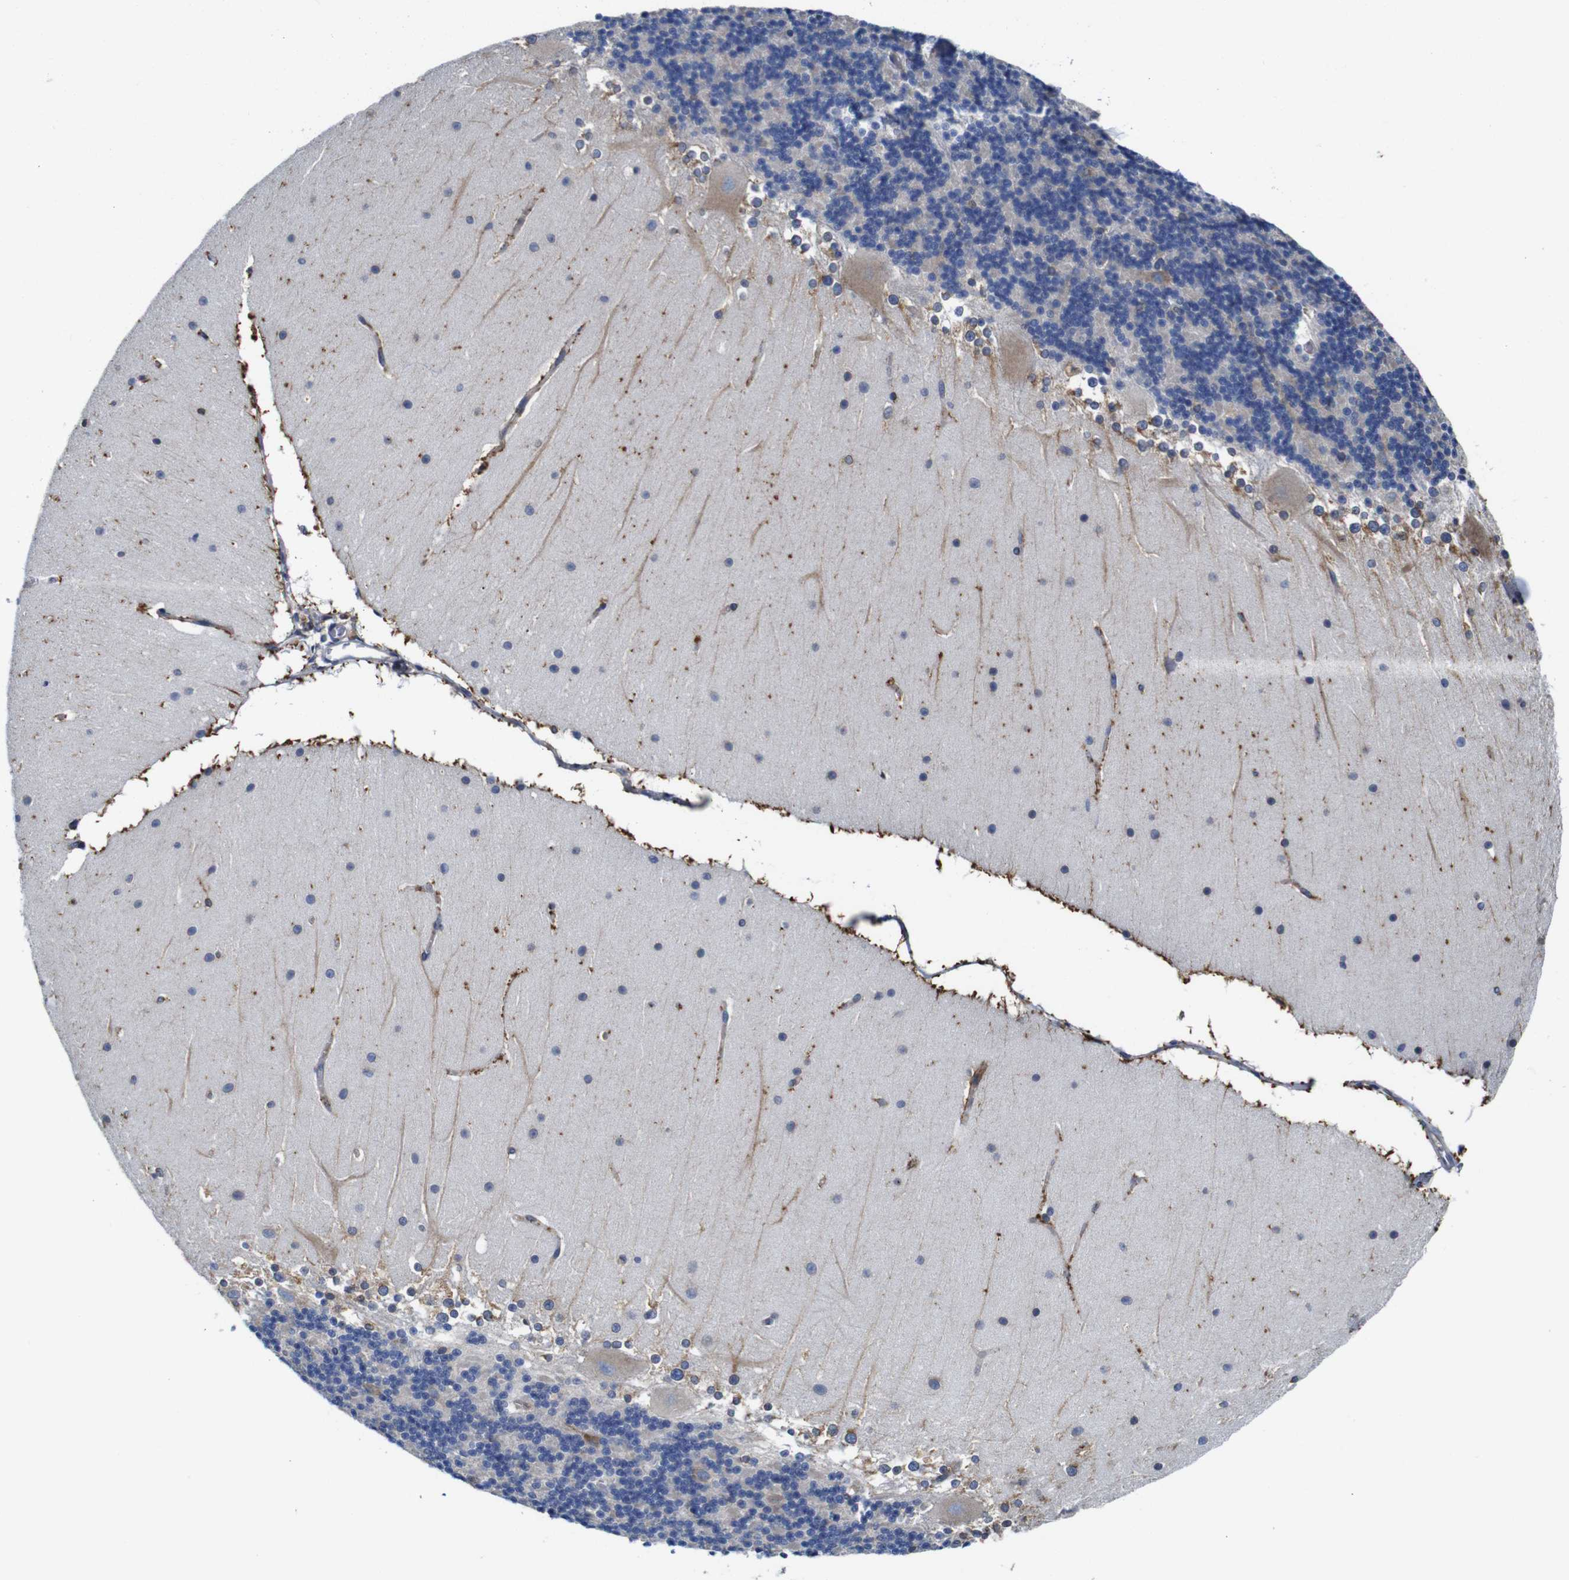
{"staining": {"intensity": "negative", "quantity": "none", "location": "none"}, "tissue": "cerebellum", "cell_type": "Cells in granular layer", "image_type": "normal", "snomed": [{"axis": "morphology", "description": "Normal tissue, NOS"}, {"axis": "topography", "description": "Cerebellum"}], "caption": "DAB (3,3'-diaminobenzidine) immunohistochemical staining of normal cerebellum displays no significant staining in cells in granular layer. (DAB immunohistochemistry (IHC), high magnification).", "gene": "CLCC1", "patient": {"sex": "female", "age": 19}}